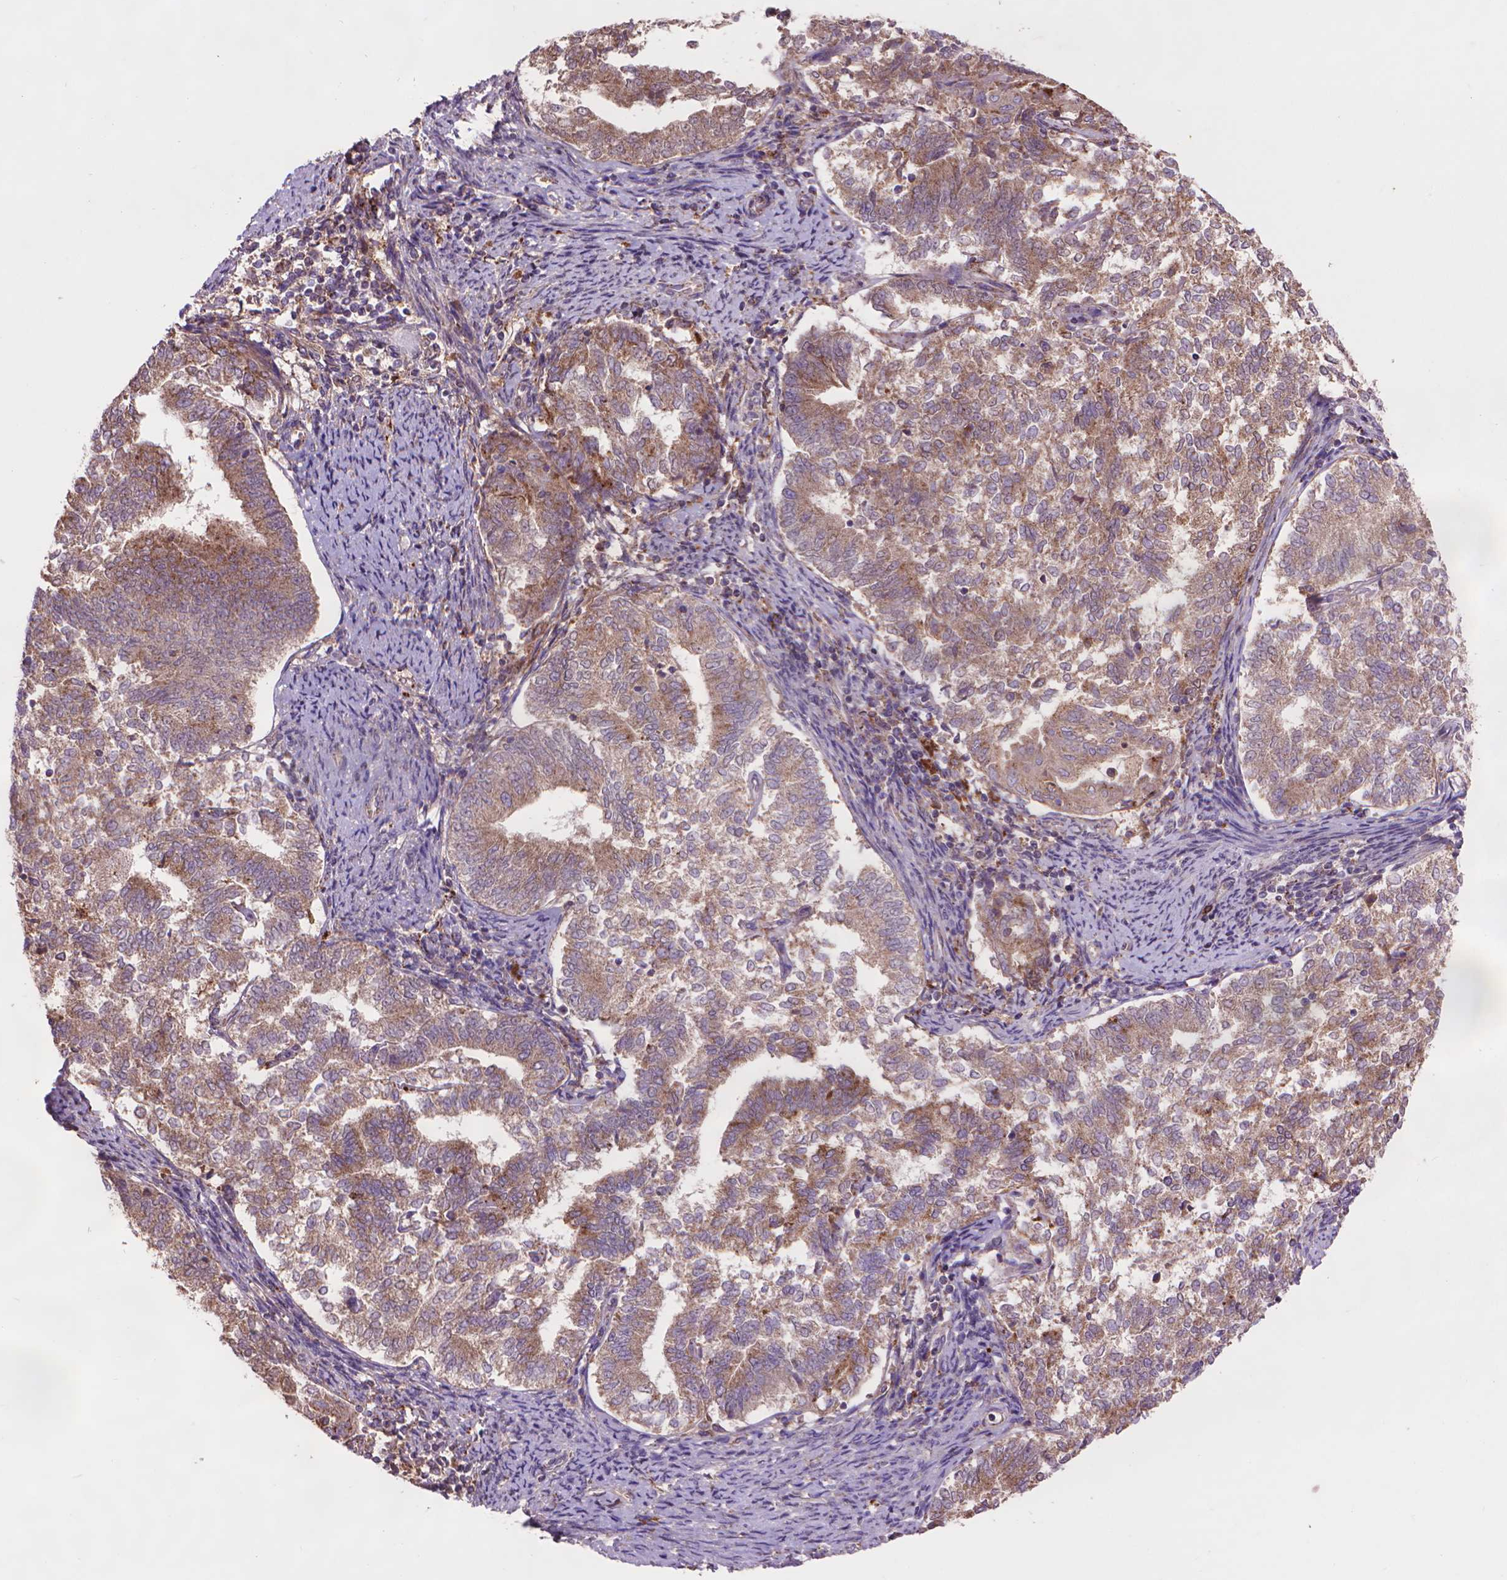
{"staining": {"intensity": "moderate", "quantity": ">75%", "location": "cytoplasmic/membranous"}, "tissue": "endometrial cancer", "cell_type": "Tumor cells", "image_type": "cancer", "snomed": [{"axis": "morphology", "description": "Adenocarcinoma, NOS"}, {"axis": "topography", "description": "Endometrium"}], "caption": "Protein analysis of endometrial cancer (adenocarcinoma) tissue exhibits moderate cytoplasmic/membranous expression in approximately >75% of tumor cells.", "gene": "GLB1", "patient": {"sex": "female", "age": 65}}